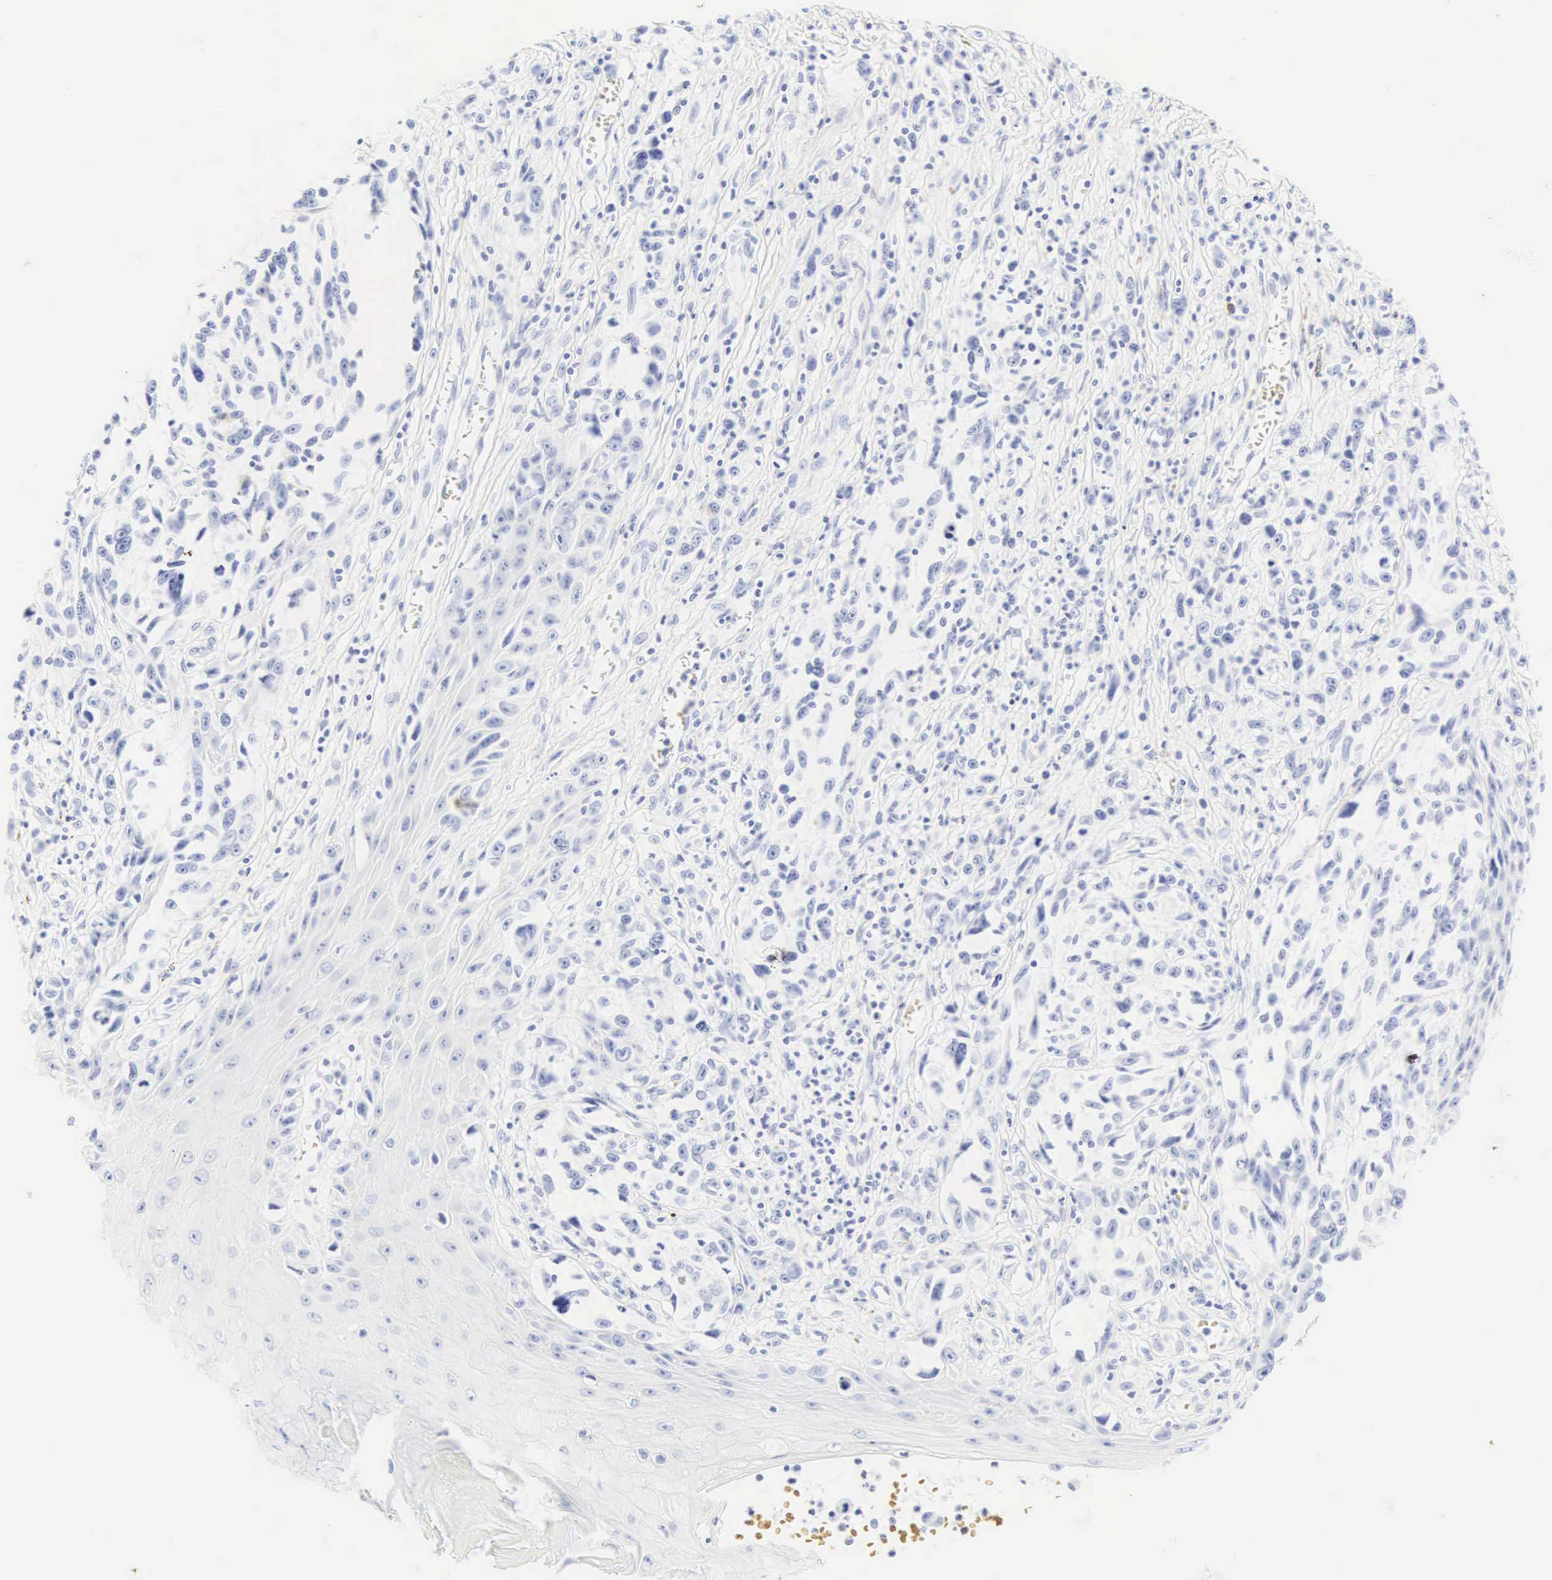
{"staining": {"intensity": "negative", "quantity": "none", "location": "none"}, "tissue": "melanoma", "cell_type": "Tumor cells", "image_type": "cancer", "snomed": [{"axis": "morphology", "description": "Malignant melanoma, NOS"}, {"axis": "topography", "description": "Skin"}], "caption": "A micrograph of human melanoma is negative for staining in tumor cells.", "gene": "CGB3", "patient": {"sex": "female", "age": 82}}